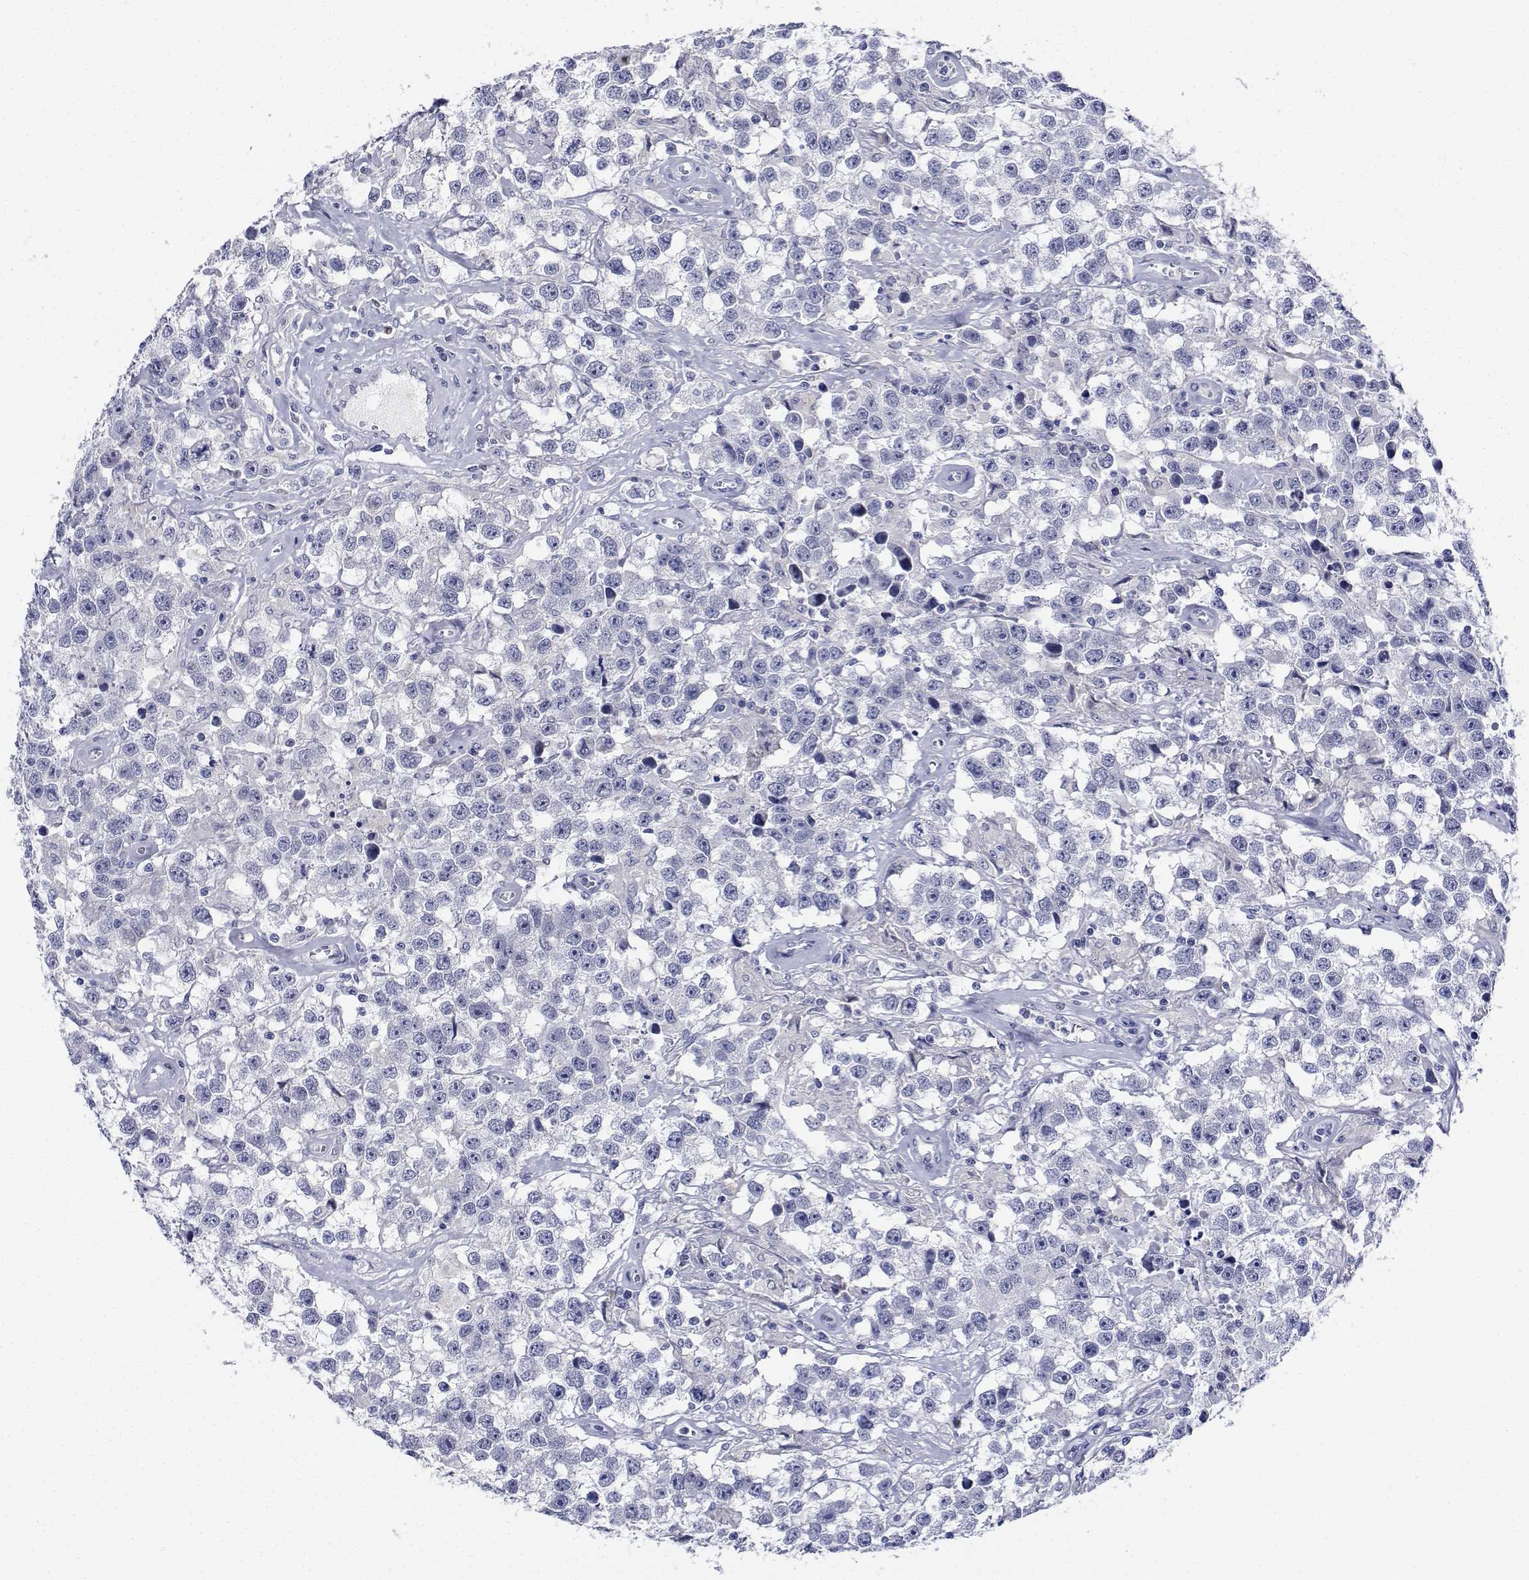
{"staining": {"intensity": "negative", "quantity": "none", "location": "none"}, "tissue": "testis cancer", "cell_type": "Tumor cells", "image_type": "cancer", "snomed": [{"axis": "morphology", "description": "Seminoma, NOS"}, {"axis": "topography", "description": "Testis"}], "caption": "IHC histopathology image of neoplastic tissue: seminoma (testis) stained with DAB exhibits no significant protein expression in tumor cells.", "gene": "PLXNA4", "patient": {"sex": "male", "age": 43}}